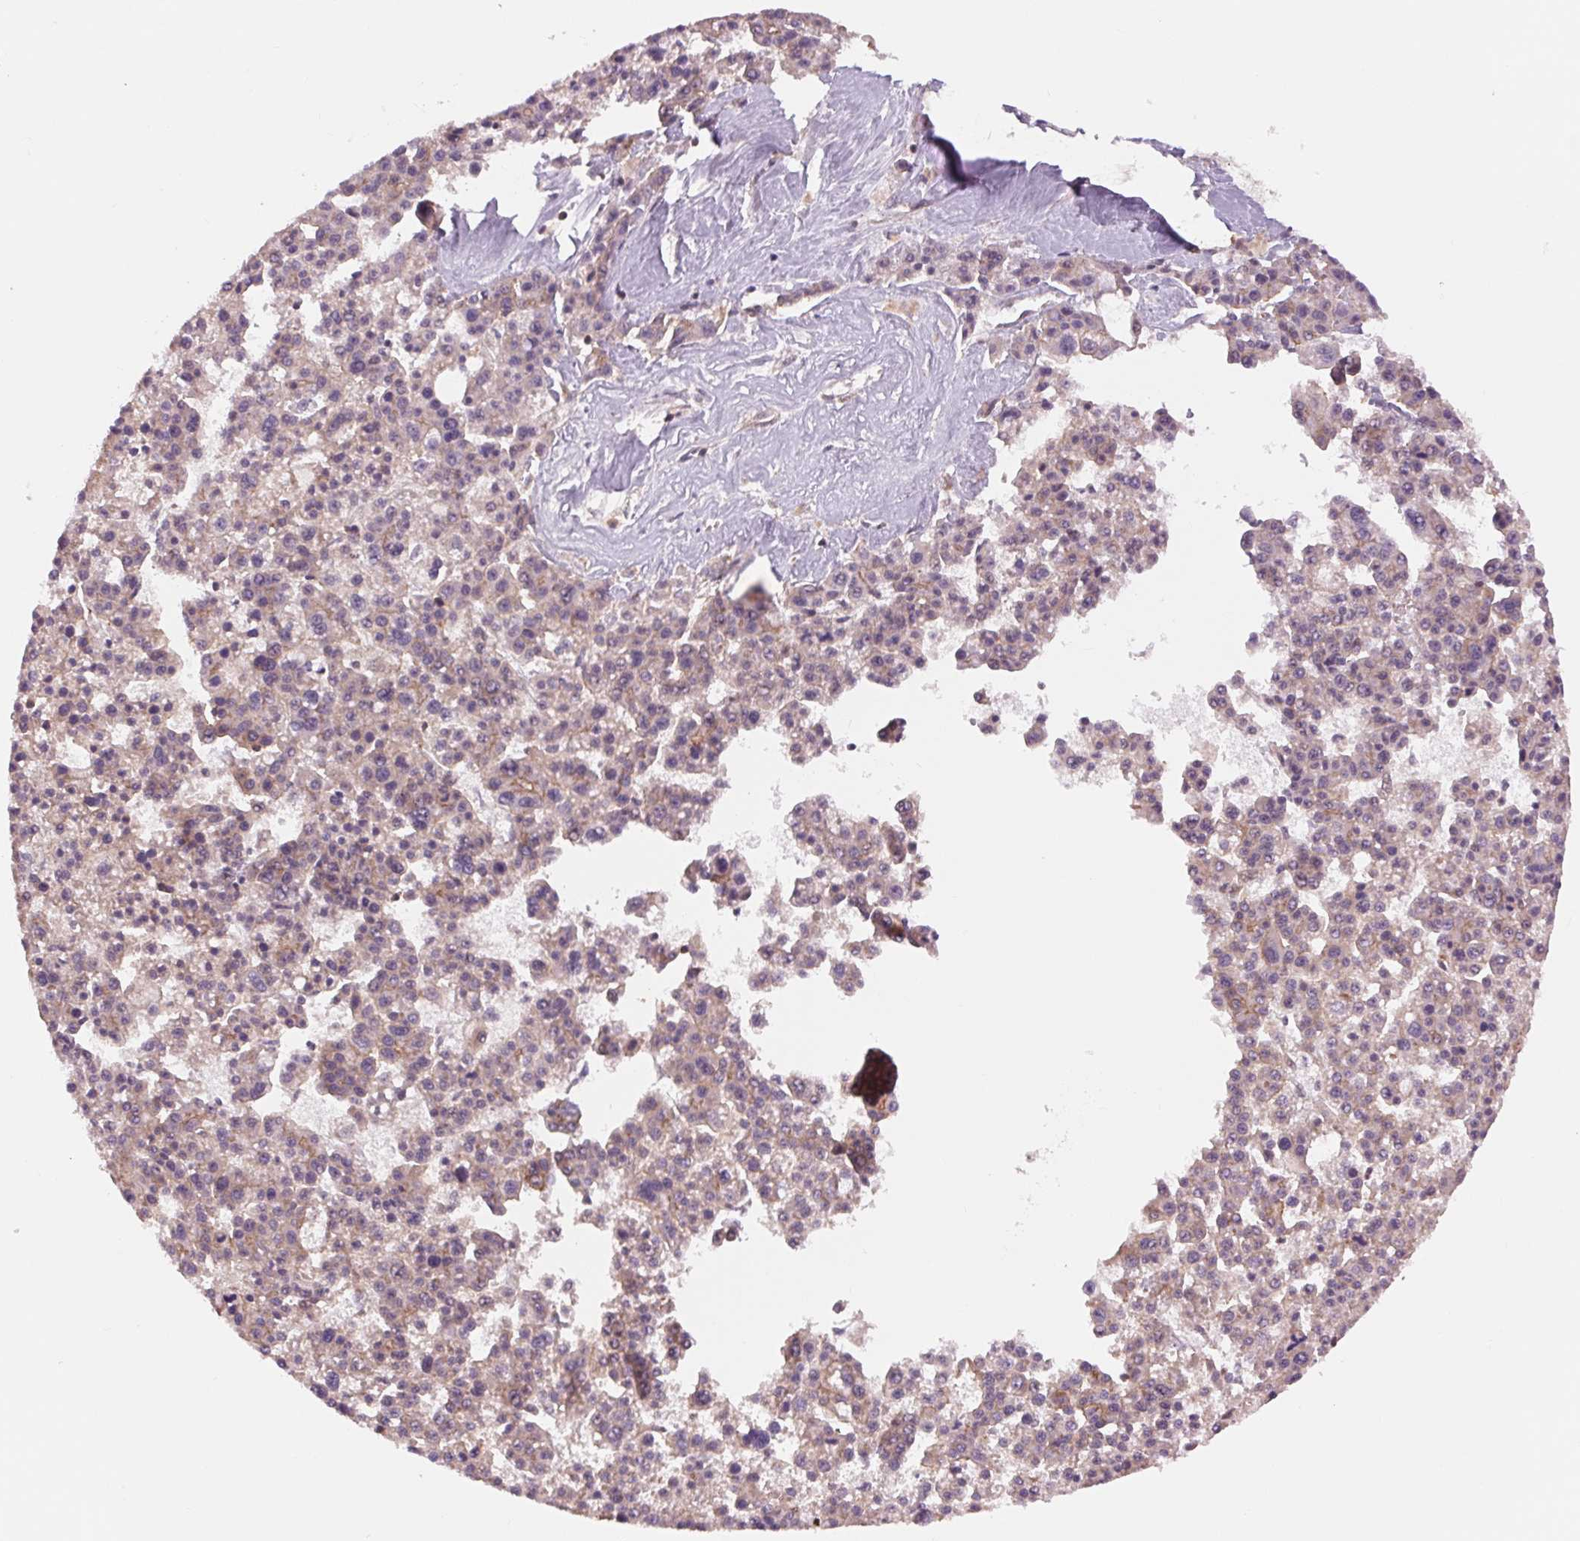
{"staining": {"intensity": "weak", "quantity": "<25%", "location": "cytoplasmic/membranous"}, "tissue": "liver cancer", "cell_type": "Tumor cells", "image_type": "cancer", "snomed": [{"axis": "morphology", "description": "Carcinoma, Hepatocellular, NOS"}, {"axis": "topography", "description": "Liver"}], "caption": "IHC of human liver hepatocellular carcinoma reveals no expression in tumor cells.", "gene": "SH3RF2", "patient": {"sex": "female", "age": 58}}